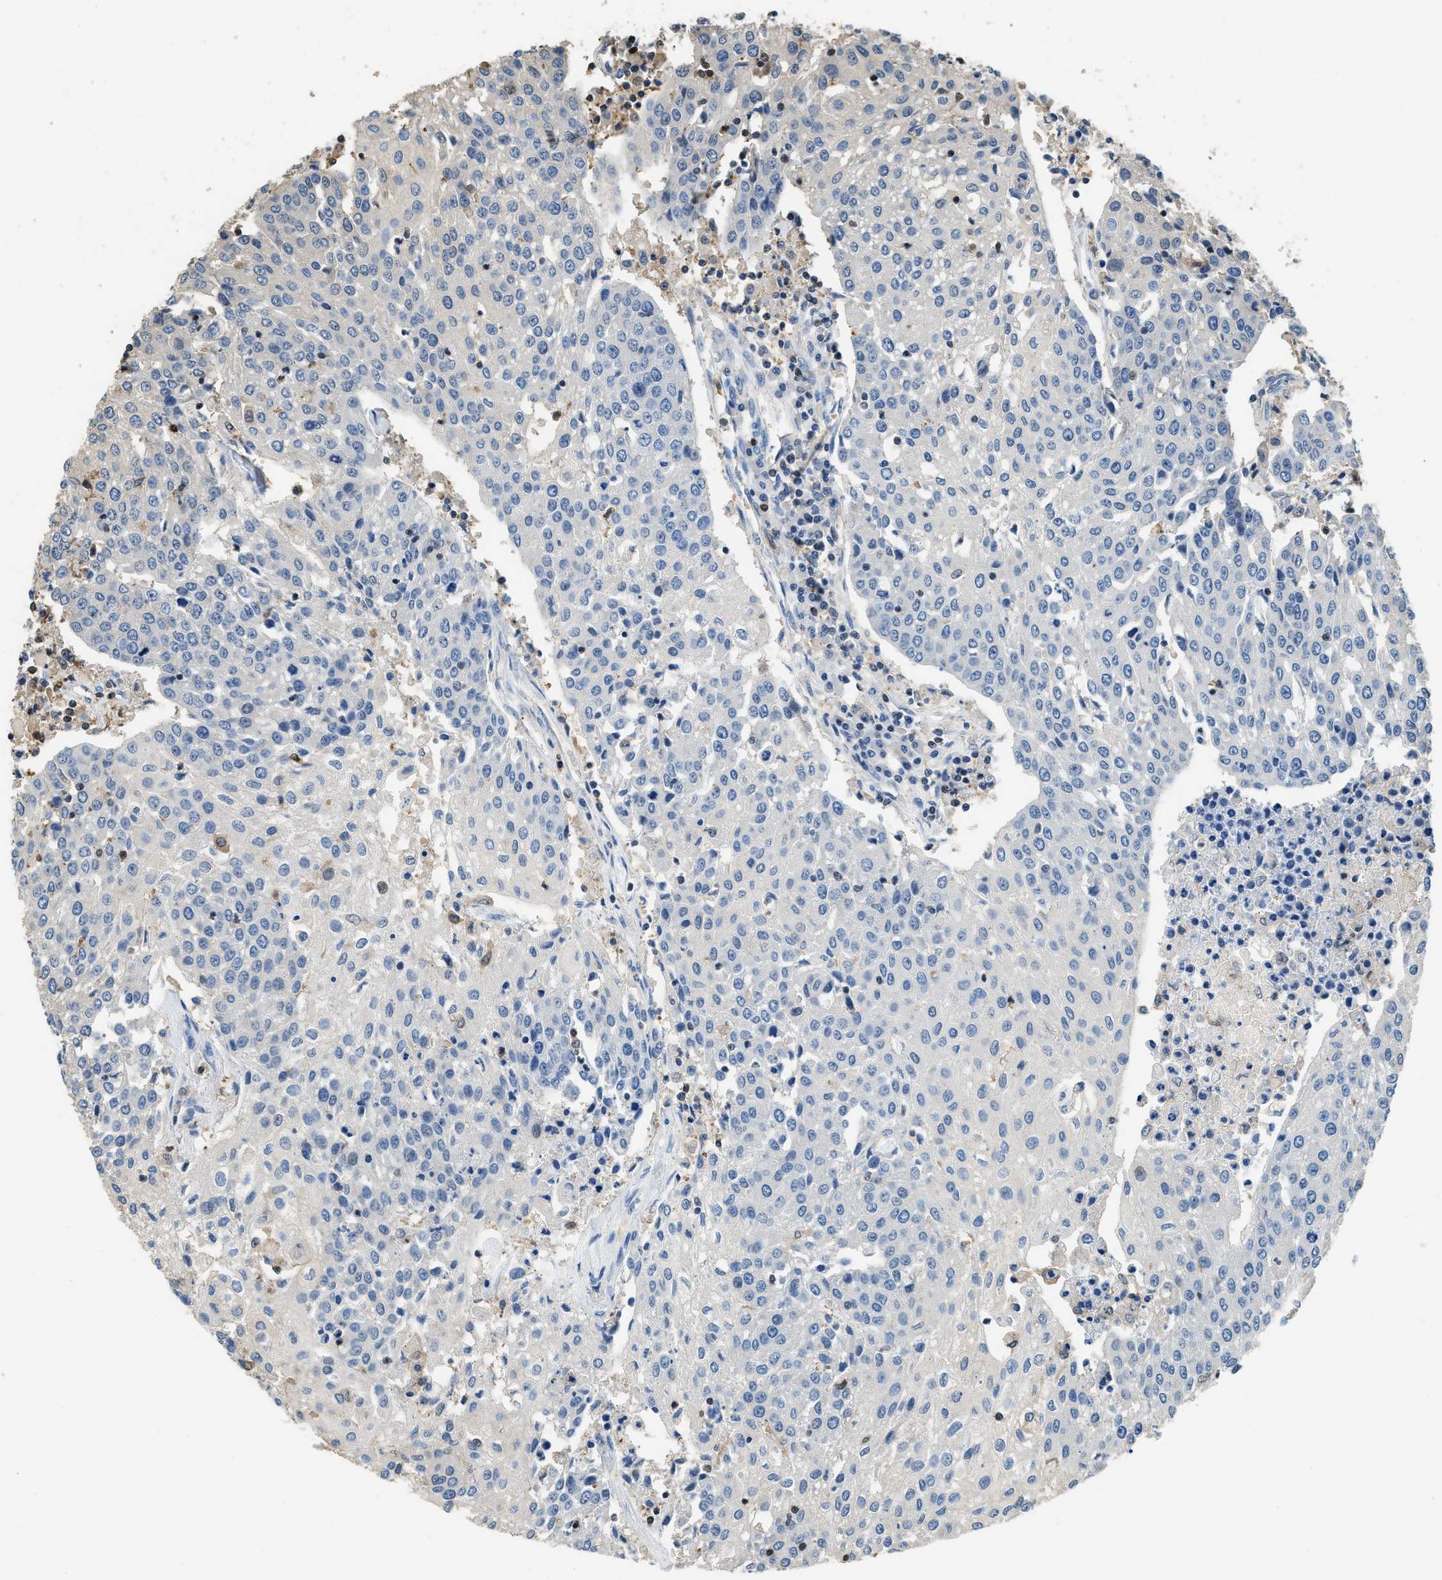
{"staining": {"intensity": "negative", "quantity": "none", "location": "none"}, "tissue": "urothelial cancer", "cell_type": "Tumor cells", "image_type": "cancer", "snomed": [{"axis": "morphology", "description": "Urothelial carcinoma, High grade"}, {"axis": "topography", "description": "Urinary bladder"}], "caption": "The immunohistochemistry (IHC) image has no significant expression in tumor cells of urothelial cancer tissue.", "gene": "ARHGDIB", "patient": {"sex": "female", "age": 85}}